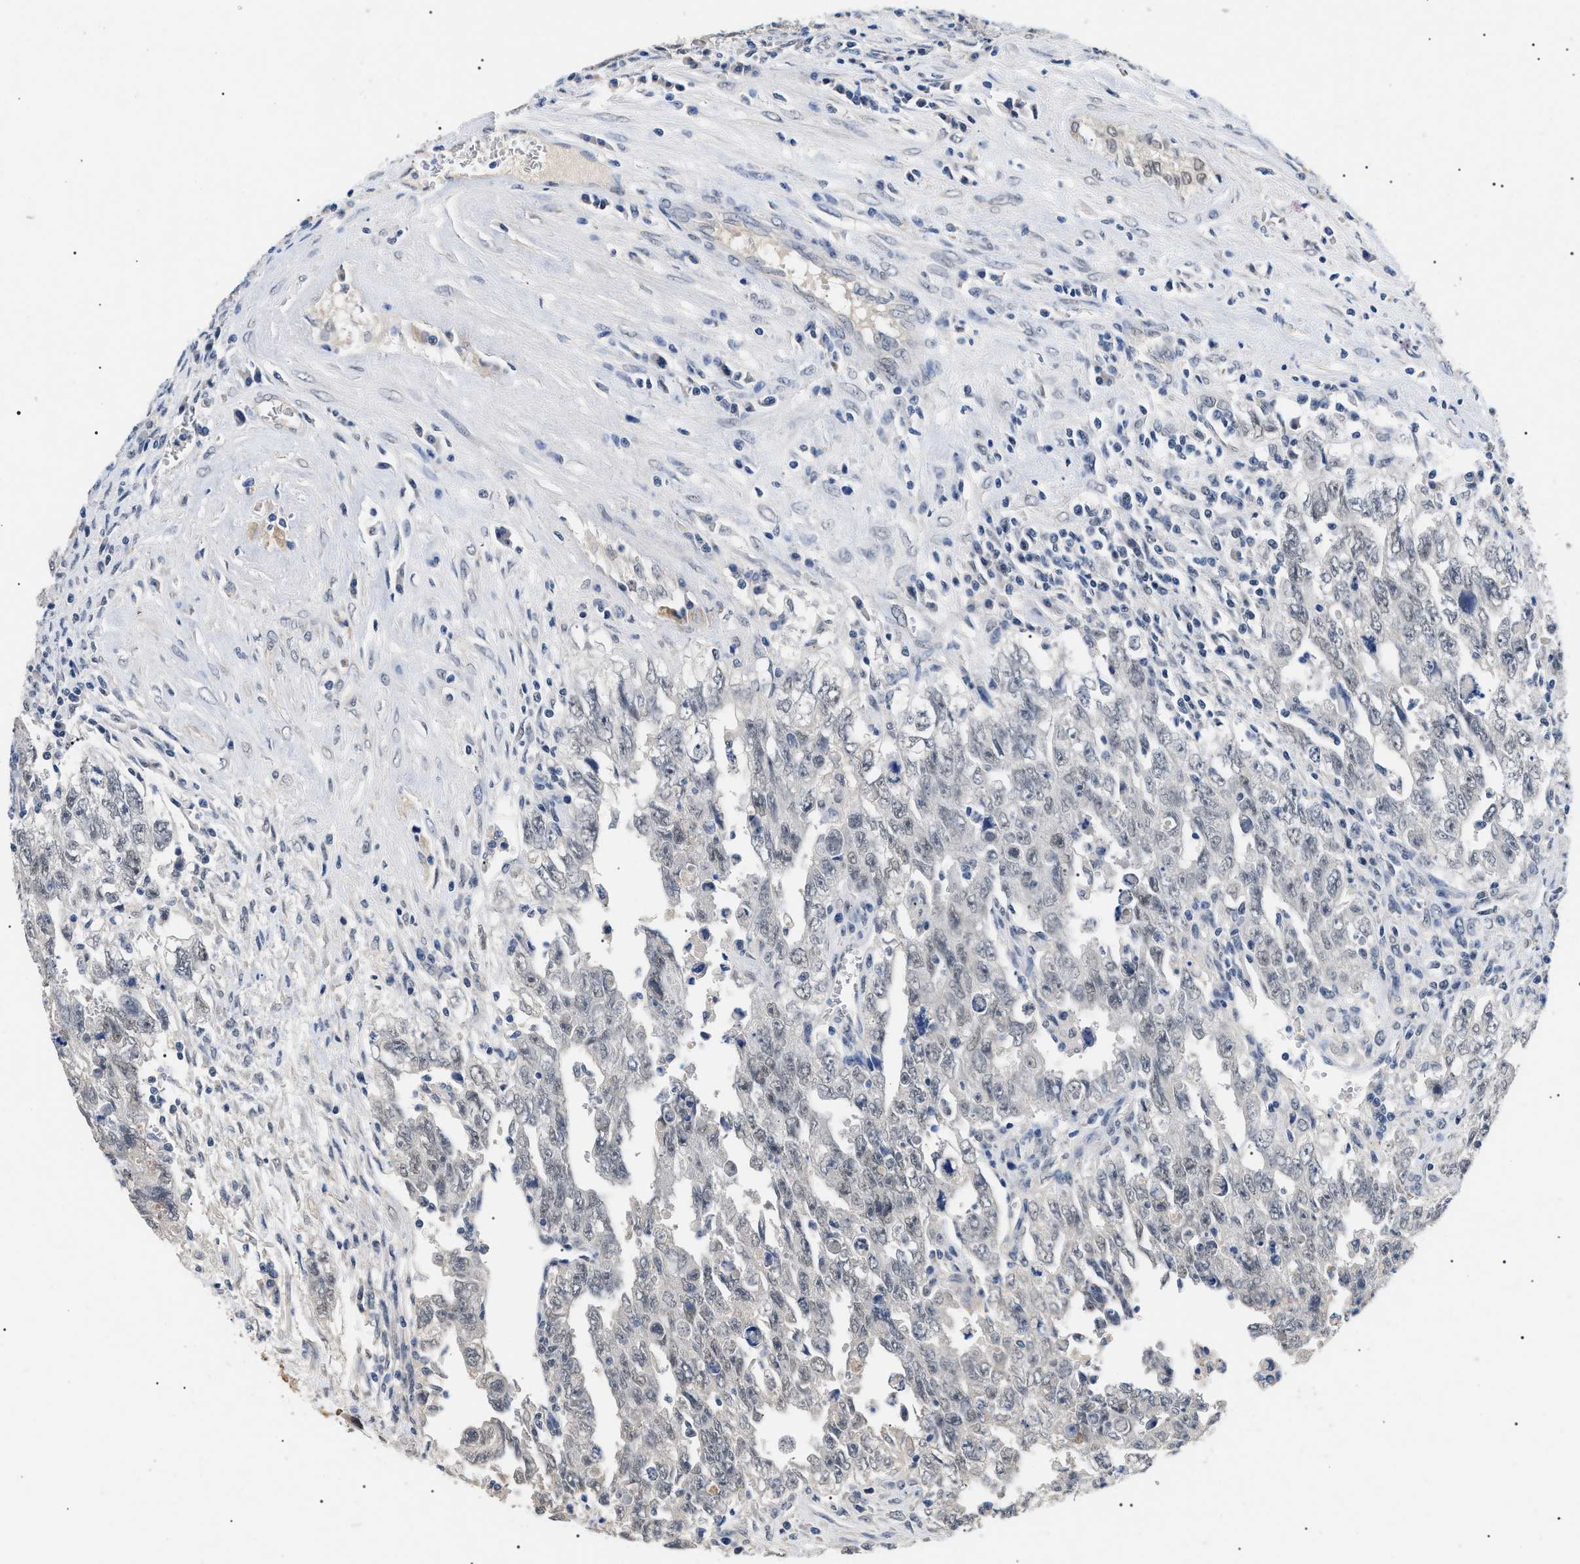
{"staining": {"intensity": "negative", "quantity": "none", "location": "none"}, "tissue": "testis cancer", "cell_type": "Tumor cells", "image_type": "cancer", "snomed": [{"axis": "morphology", "description": "Carcinoma, Embryonal, NOS"}, {"axis": "topography", "description": "Testis"}], "caption": "This is an immunohistochemistry (IHC) image of human embryonal carcinoma (testis). There is no positivity in tumor cells.", "gene": "PRRT2", "patient": {"sex": "male", "age": 28}}